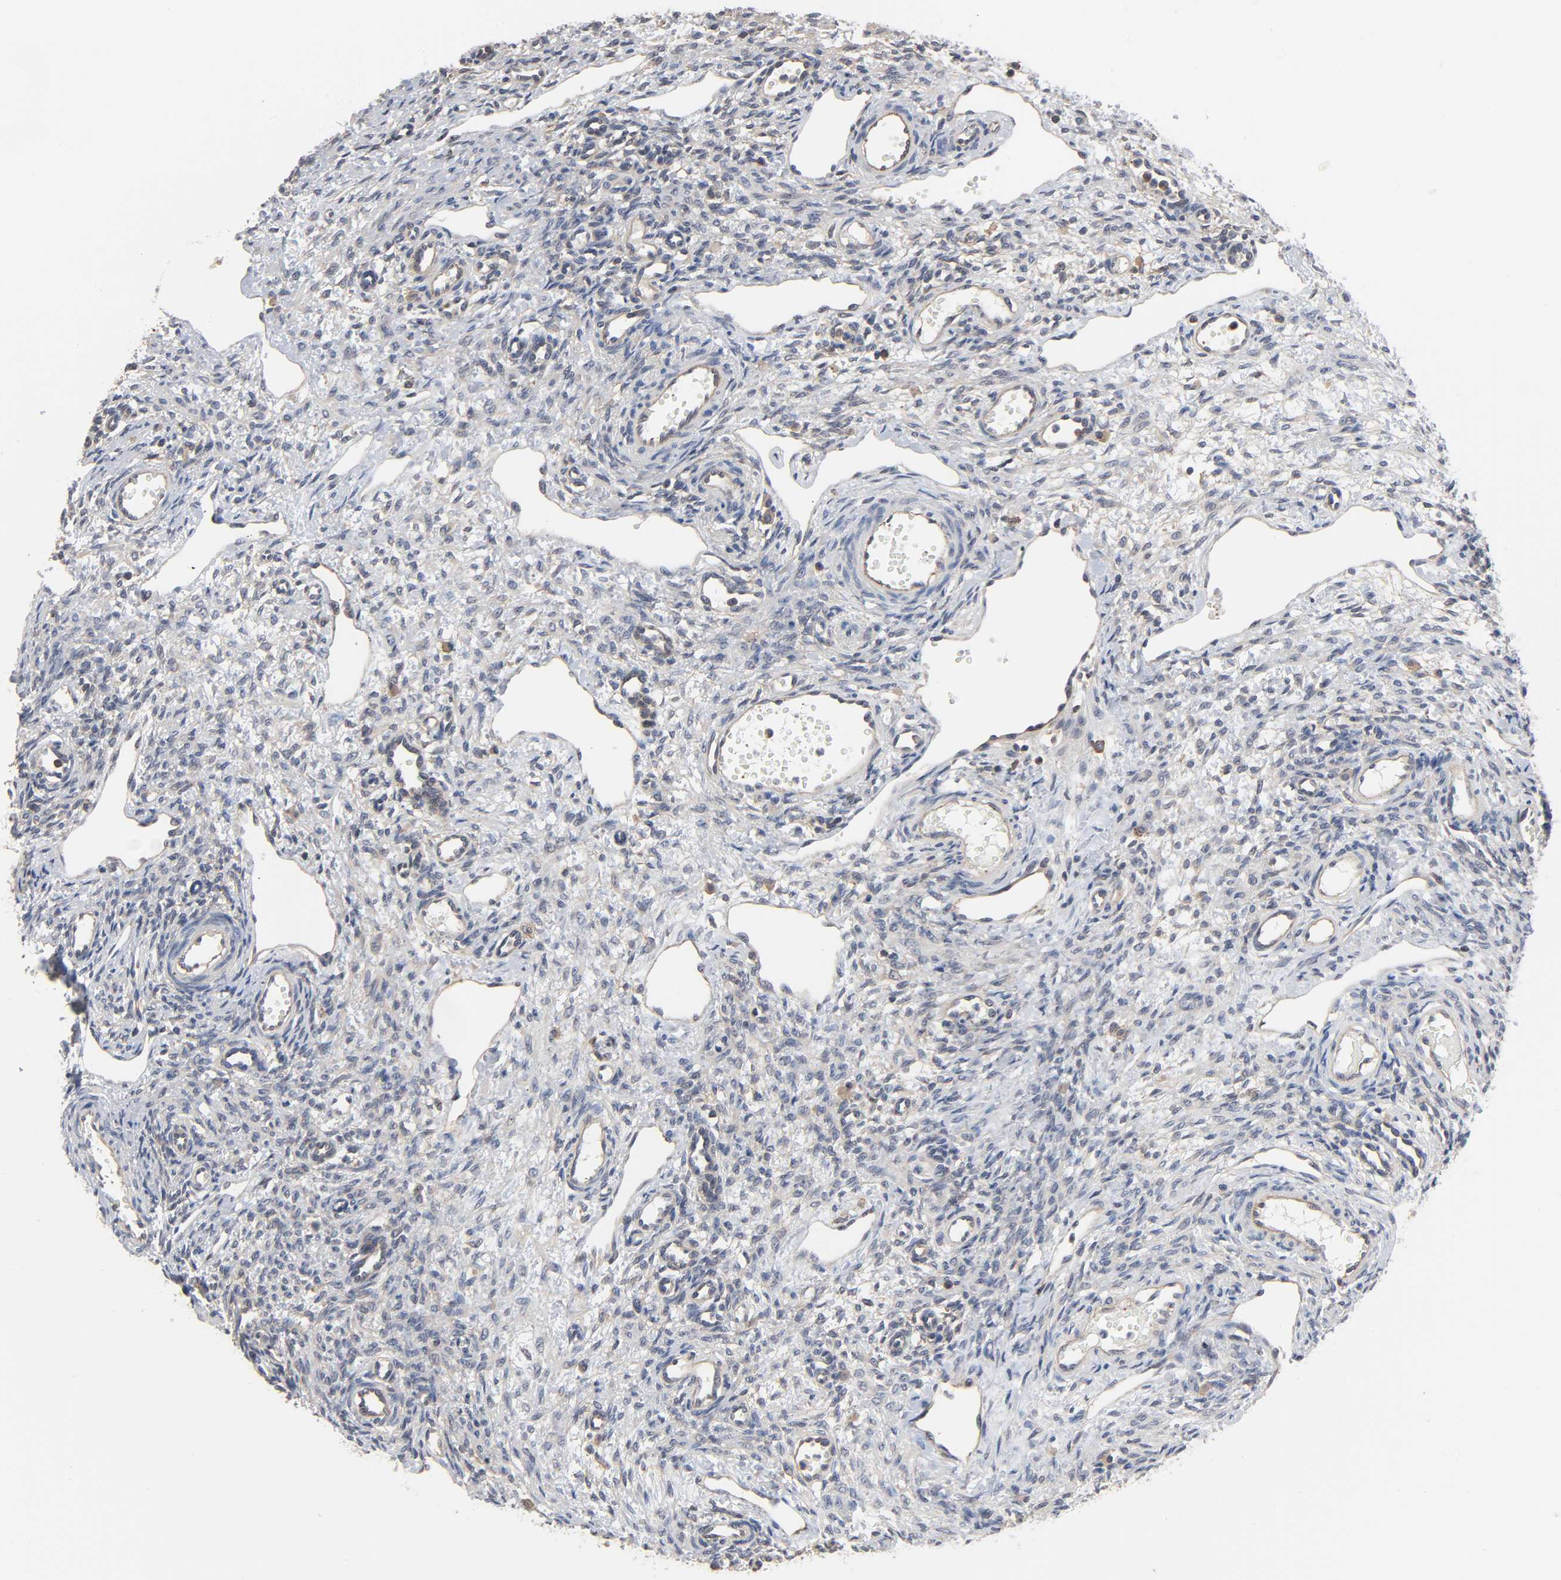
{"staining": {"intensity": "weak", "quantity": "<25%", "location": "cytoplasmic/membranous,nuclear"}, "tissue": "ovary", "cell_type": "Ovarian stroma cells", "image_type": "normal", "snomed": [{"axis": "morphology", "description": "Normal tissue, NOS"}, {"axis": "topography", "description": "Ovary"}], "caption": "A high-resolution histopathology image shows IHC staining of normal ovary, which shows no significant expression in ovarian stroma cells.", "gene": "DDX10", "patient": {"sex": "female", "age": 33}}